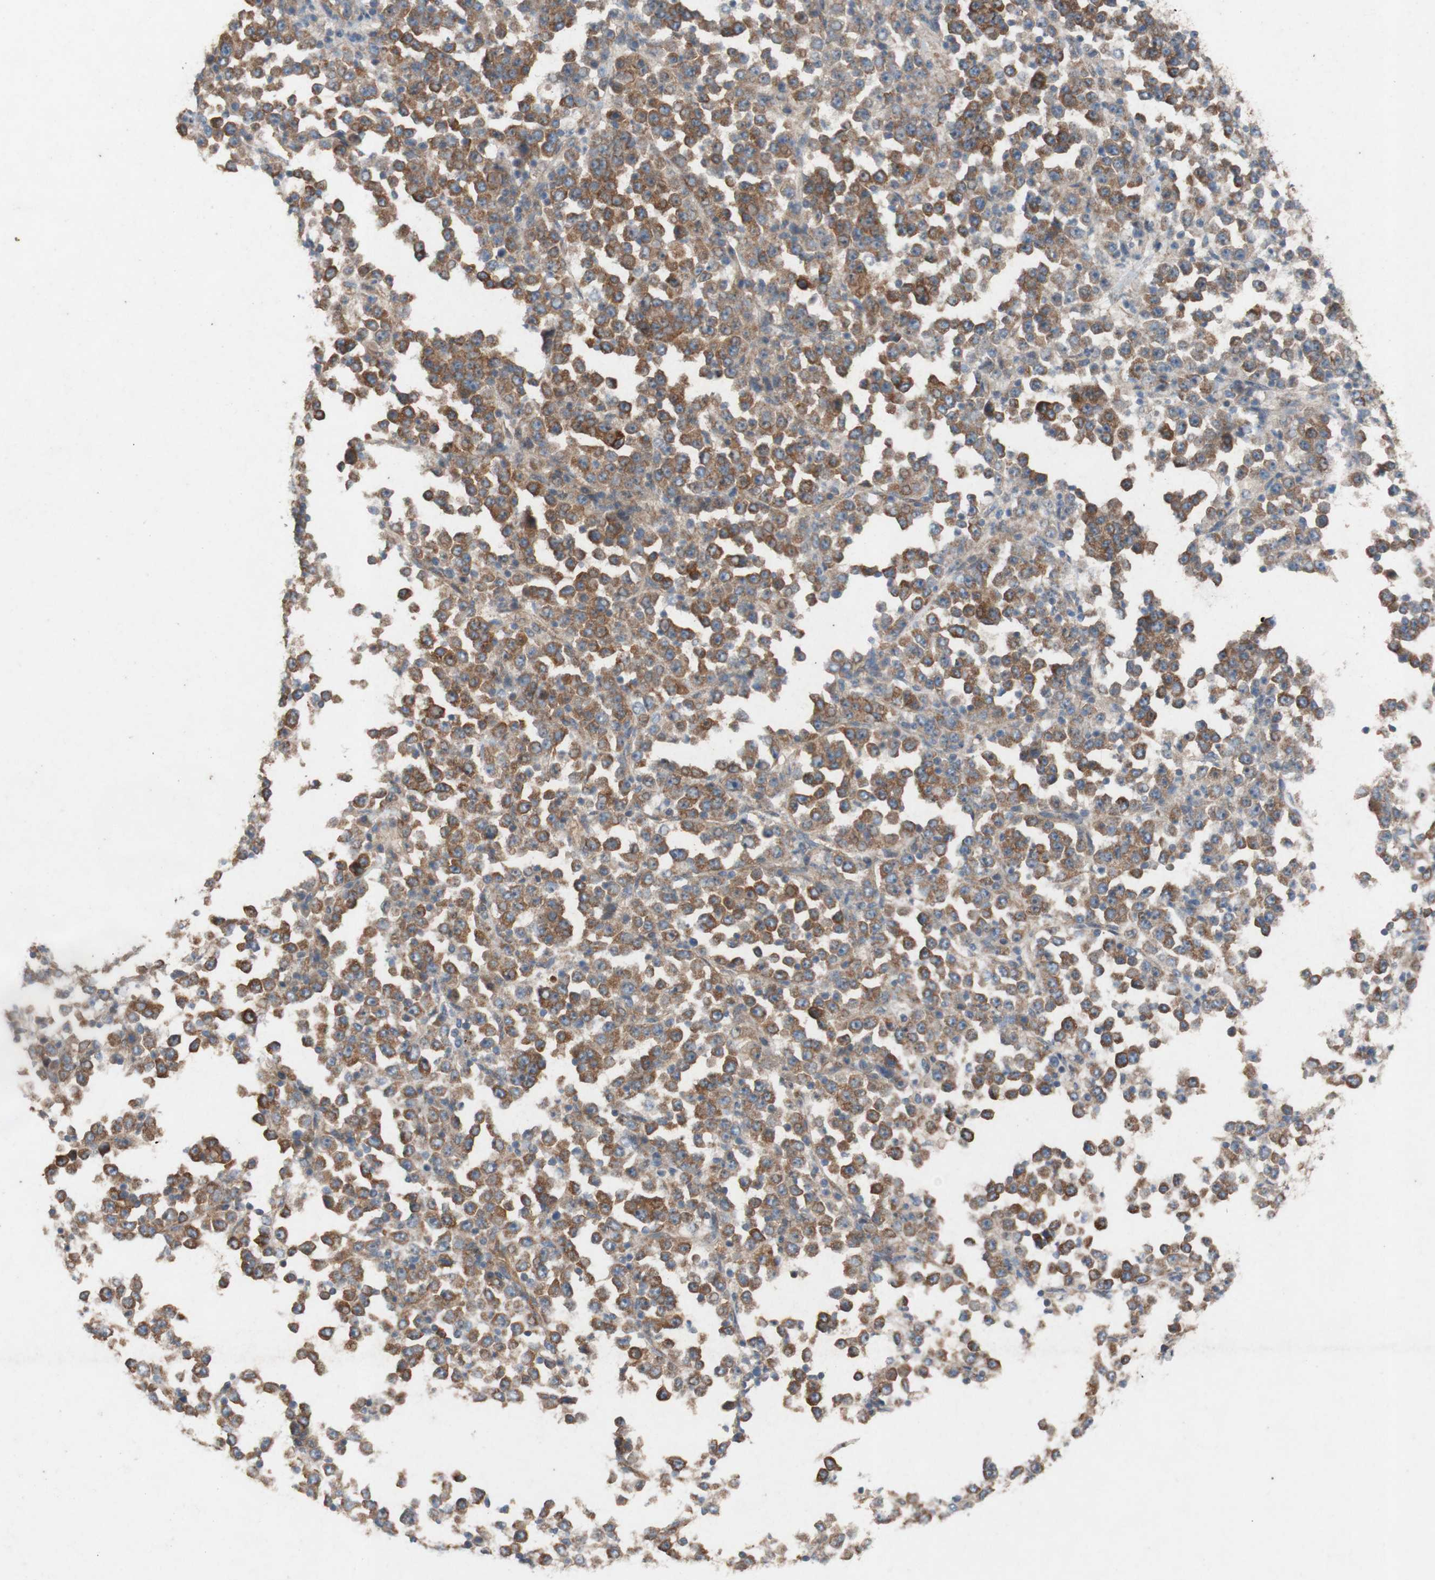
{"staining": {"intensity": "moderate", "quantity": ">75%", "location": "cytoplasmic/membranous"}, "tissue": "stomach cancer", "cell_type": "Tumor cells", "image_type": "cancer", "snomed": [{"axis": "morphology", "description": "Normal tissue, NOS"}, {"axis": "morphology", "description": "Adenocarcinoma, NOS"}, {"axis": "topography", "description": "Stomach, upper"}, {"axis": "topography", "description": "Stomach"}], "caption": "Protein expression analysis of stomach adenocarcinoma reveals moderate cytoplasmic/membranous staining in about >75% of tumor cells. (DAB (3,3'-diaminobenzidine) = brown stain, brightfield microscopy at high magnification).", "gene": "TST", "patient": {"sex": "male", "age": 59}}